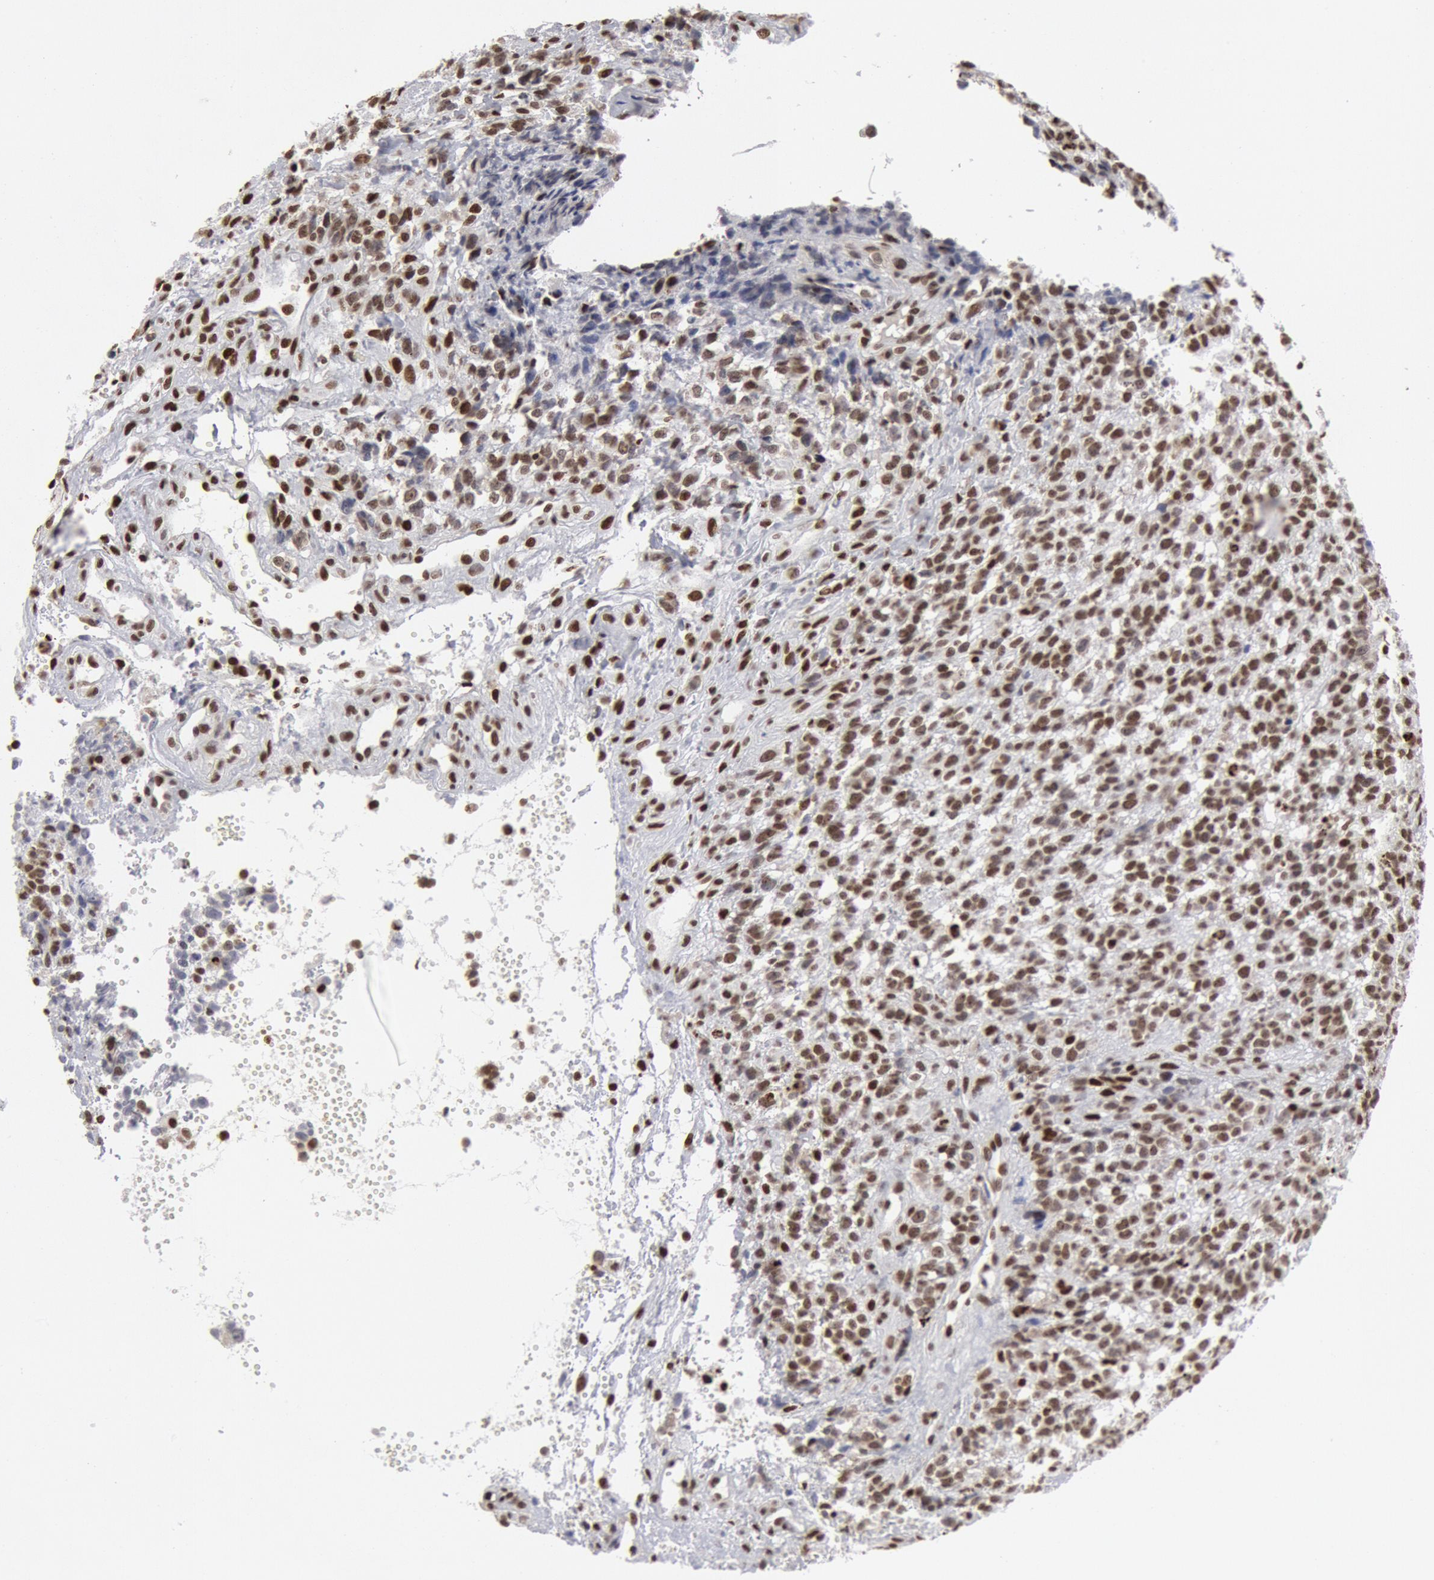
{"staining": {"intensity": "strong", "quantity": ">75%", "location": "nuclear"}, "tissue": "glioma", "cell_type": "Tumor cells", "image_type": "cancer", "snomed": [{"axis": "morphology", "description": "Glioma, malignant, High grade"}, {"axis": "topography", "description": "Brain"}], "caption": "Brown immunohistochemical staining in human glioma shows strong nuclear staining in about >75% of tumor cells. (IHC, brightfield microscopy, high magnification).", "gene": "SUB1", "patient": {"sex": "male", "age": 66}}